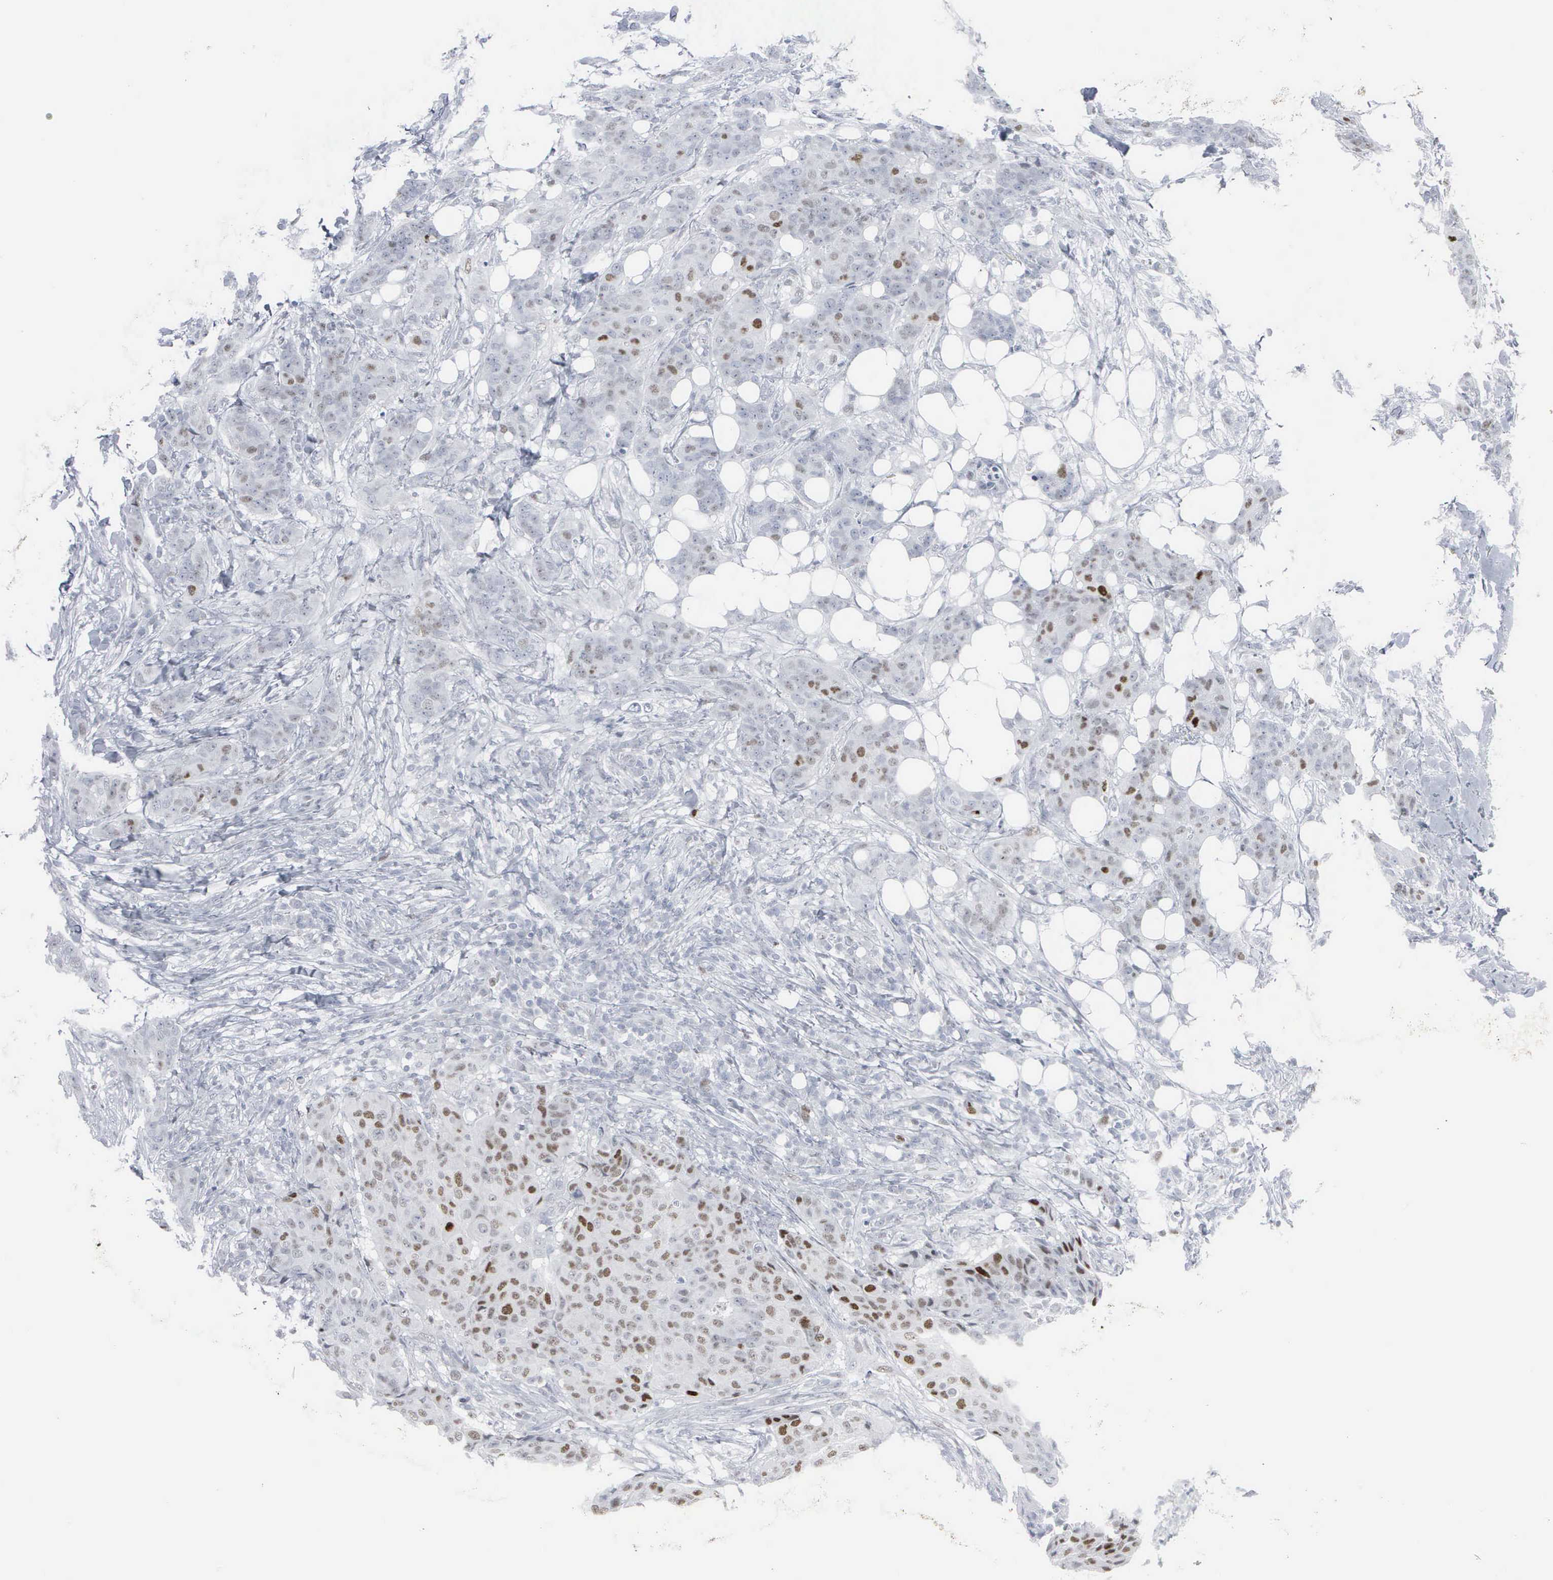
{"staining": {"intensity": "moderate", "quantity": "25%-75%", "location": "nuclear"}, "tissue": "breast cancer", "cell_type": "Tumor cells", "image_type": "cancer", "snomed": [{"axis": "morphology", "description": "Duct carcinoma"}, {"axis": "topography", "description": "Breast"}], "caption": "An immunohistochemistry photomicrograph of neoplastic tissue is shown. Protein staining in brown highlights moderate nuclear positivity in breast cancer within tumor cells. The staining was performed using DAB, with brown indicating positive protein expression. Nuclei are stained blue with hematoxylin.", "gene": "CCND3", "patient": {"sex": "female", "age": 40}}